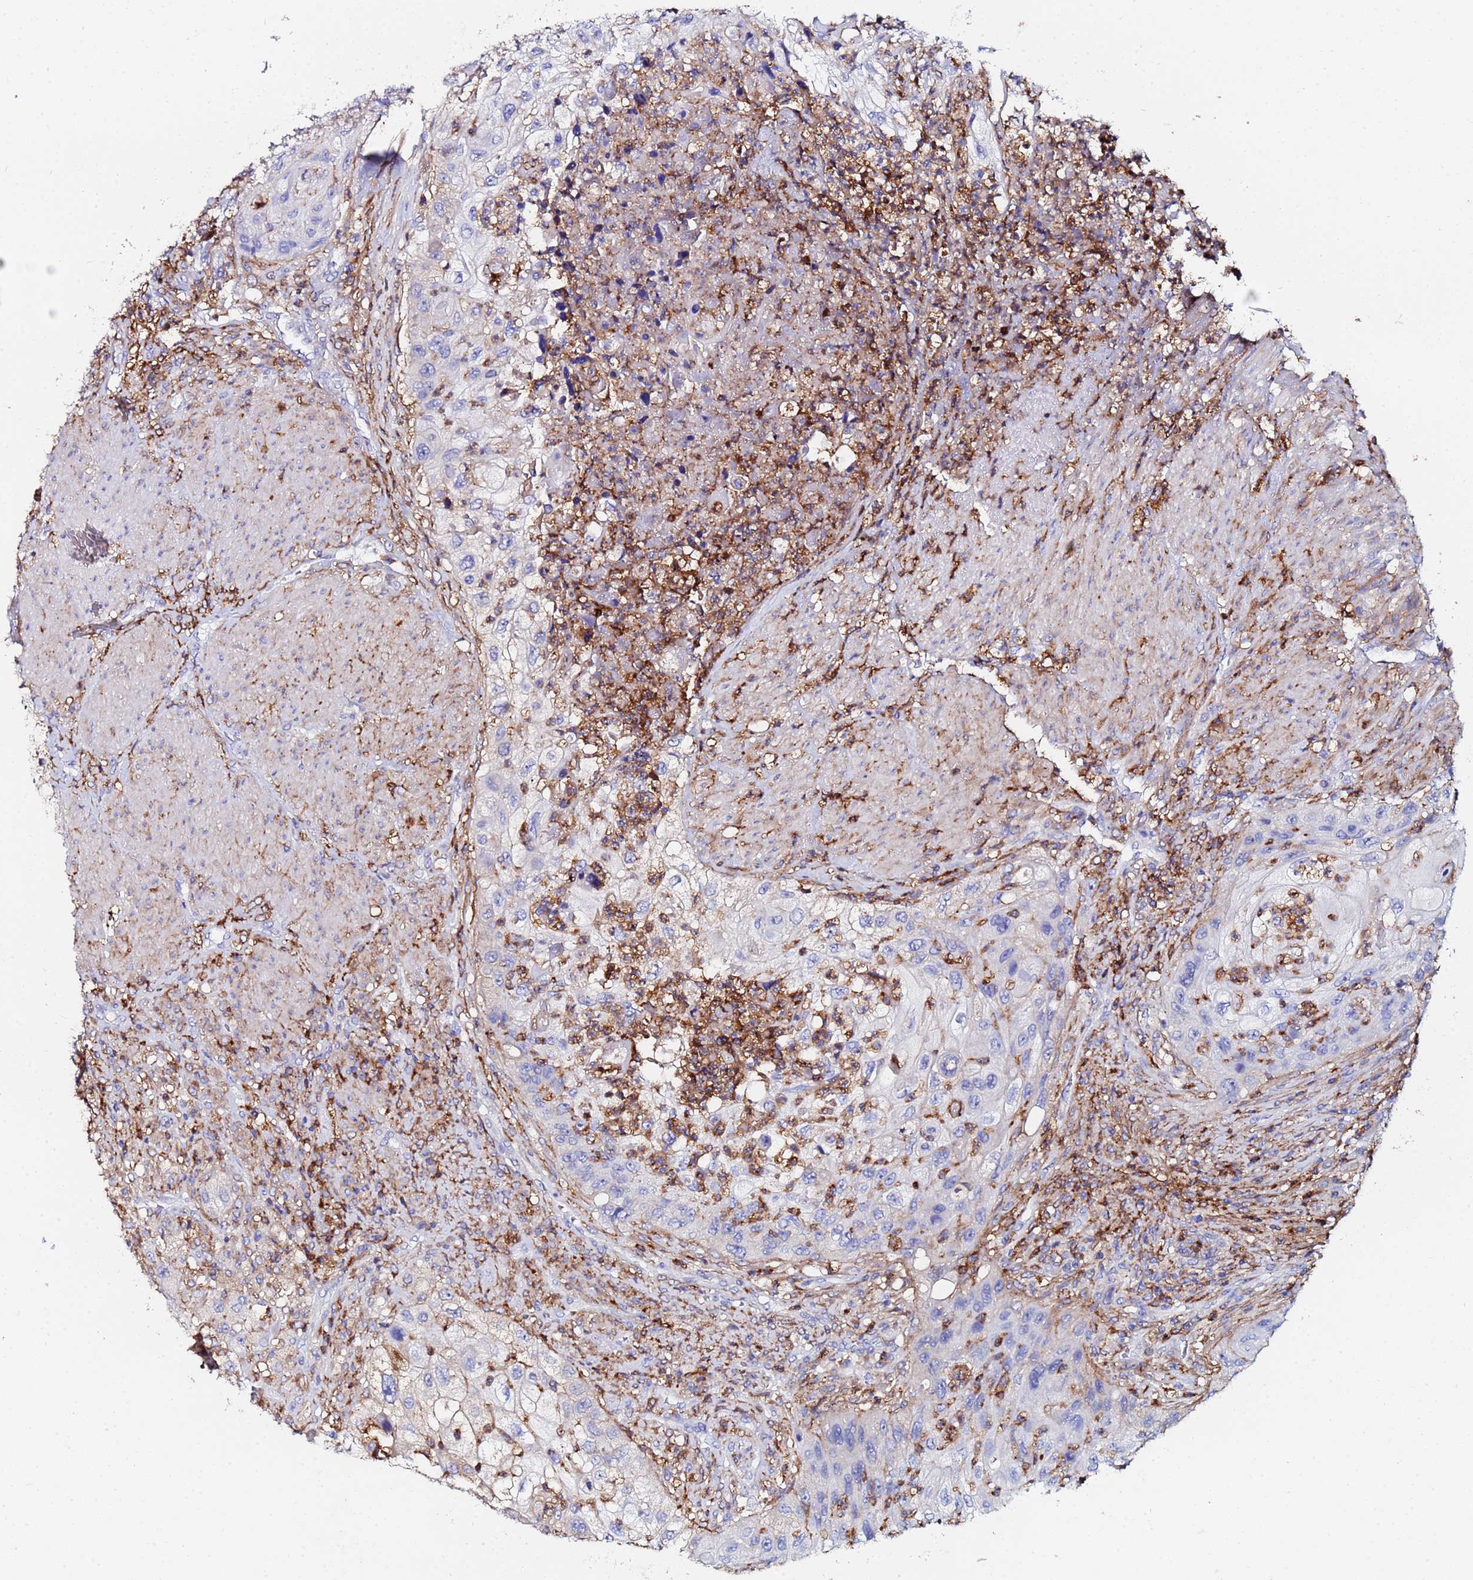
{"staining": {"intensity": "negative", "quantity": "none", "location": "none"}, "tissue": "urothelial cancer", "cell_type": "Tumor cells", "image_type": "cancer", "snomed": [{"axis": "morphology", "description": "Urothelial carcinoma, High grade"}, {"axis": "topography", "description": "Urinary bladder"}], "caption": "An immunohistochemistry micrograph of urothelial carcinoma (high-grade) is shown. There is no staining in tumor cells of urothelial carcinoma (high-grade). Nuclei are stained in blue.", "gene": "BASP1", "patient": {"sex": "female", "age": 60}}